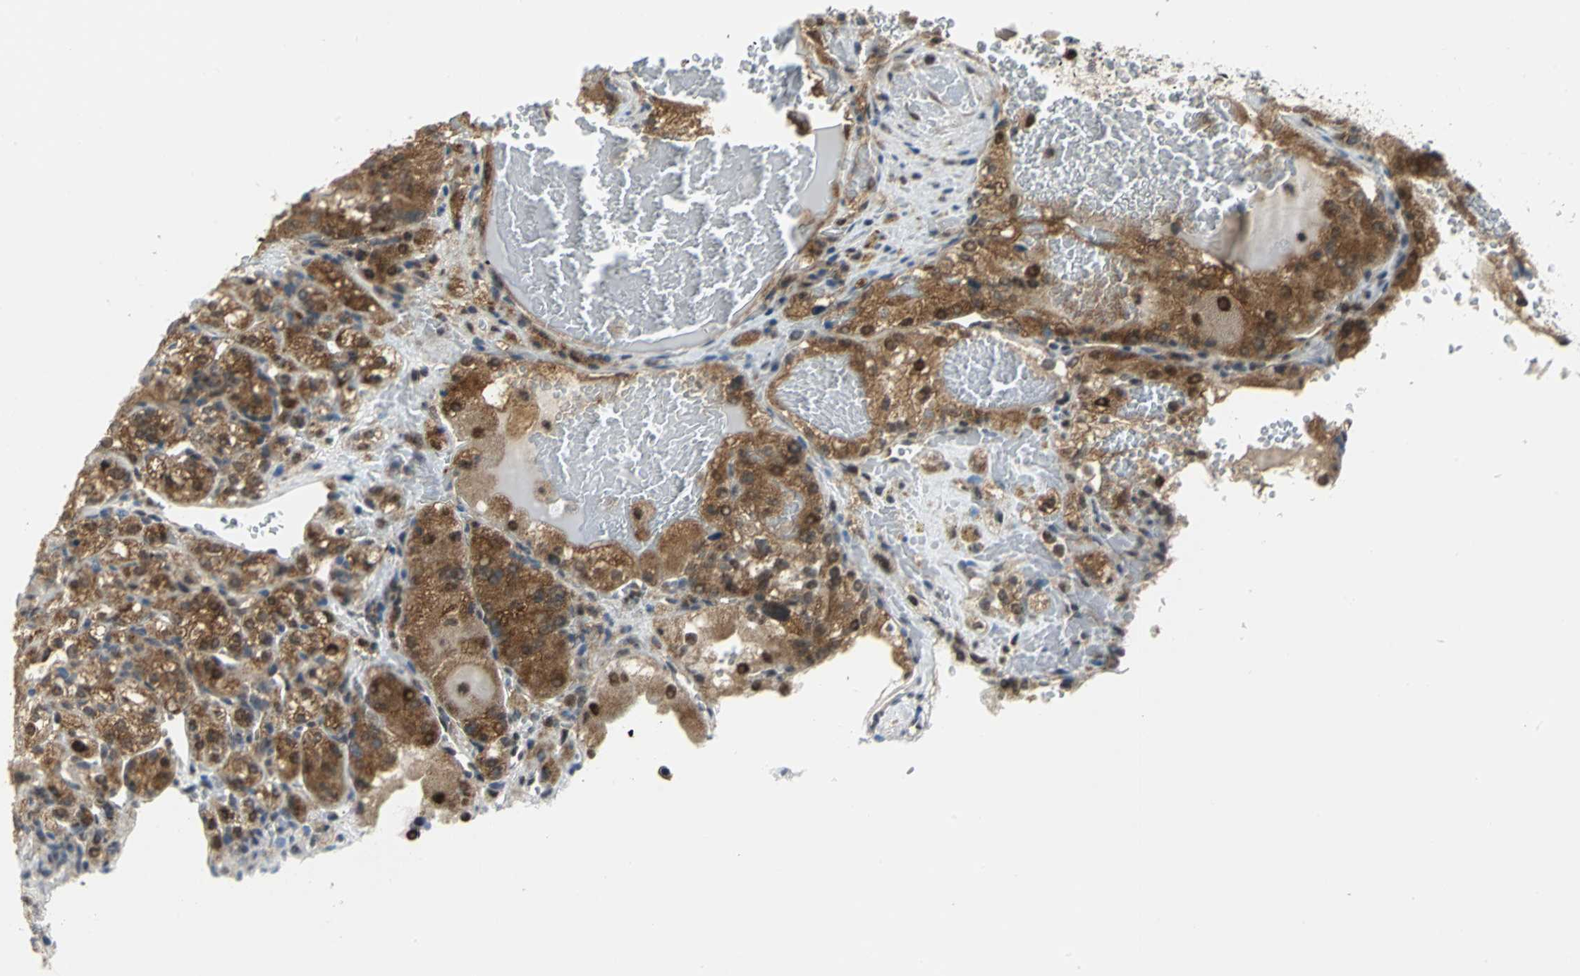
{"staining": {"intensity": "moderate", "quantity": ">75%", "location": "cytoplasmic/membranous,nuclear"}, "tissue": "renal cancer", "cell_type": "Tumor cells", "image_type": "cancer", "snomed": [{"axis": "morphology", "description": "Normal tissue, NOS"}, {"axis": "morphology", "description": "Adenocarcinoma, NOS"}, {"axis": "topography", "description": "Kidney"}], "caption": "Tumor cells reveal medium levels of moderate cytoplasmic/membranous and nuclear staining in approximately >75% of cells in human renal adenocarcinoma.", "gene": "PSMA4", "patient": {"sex": "male", "age": 61}}